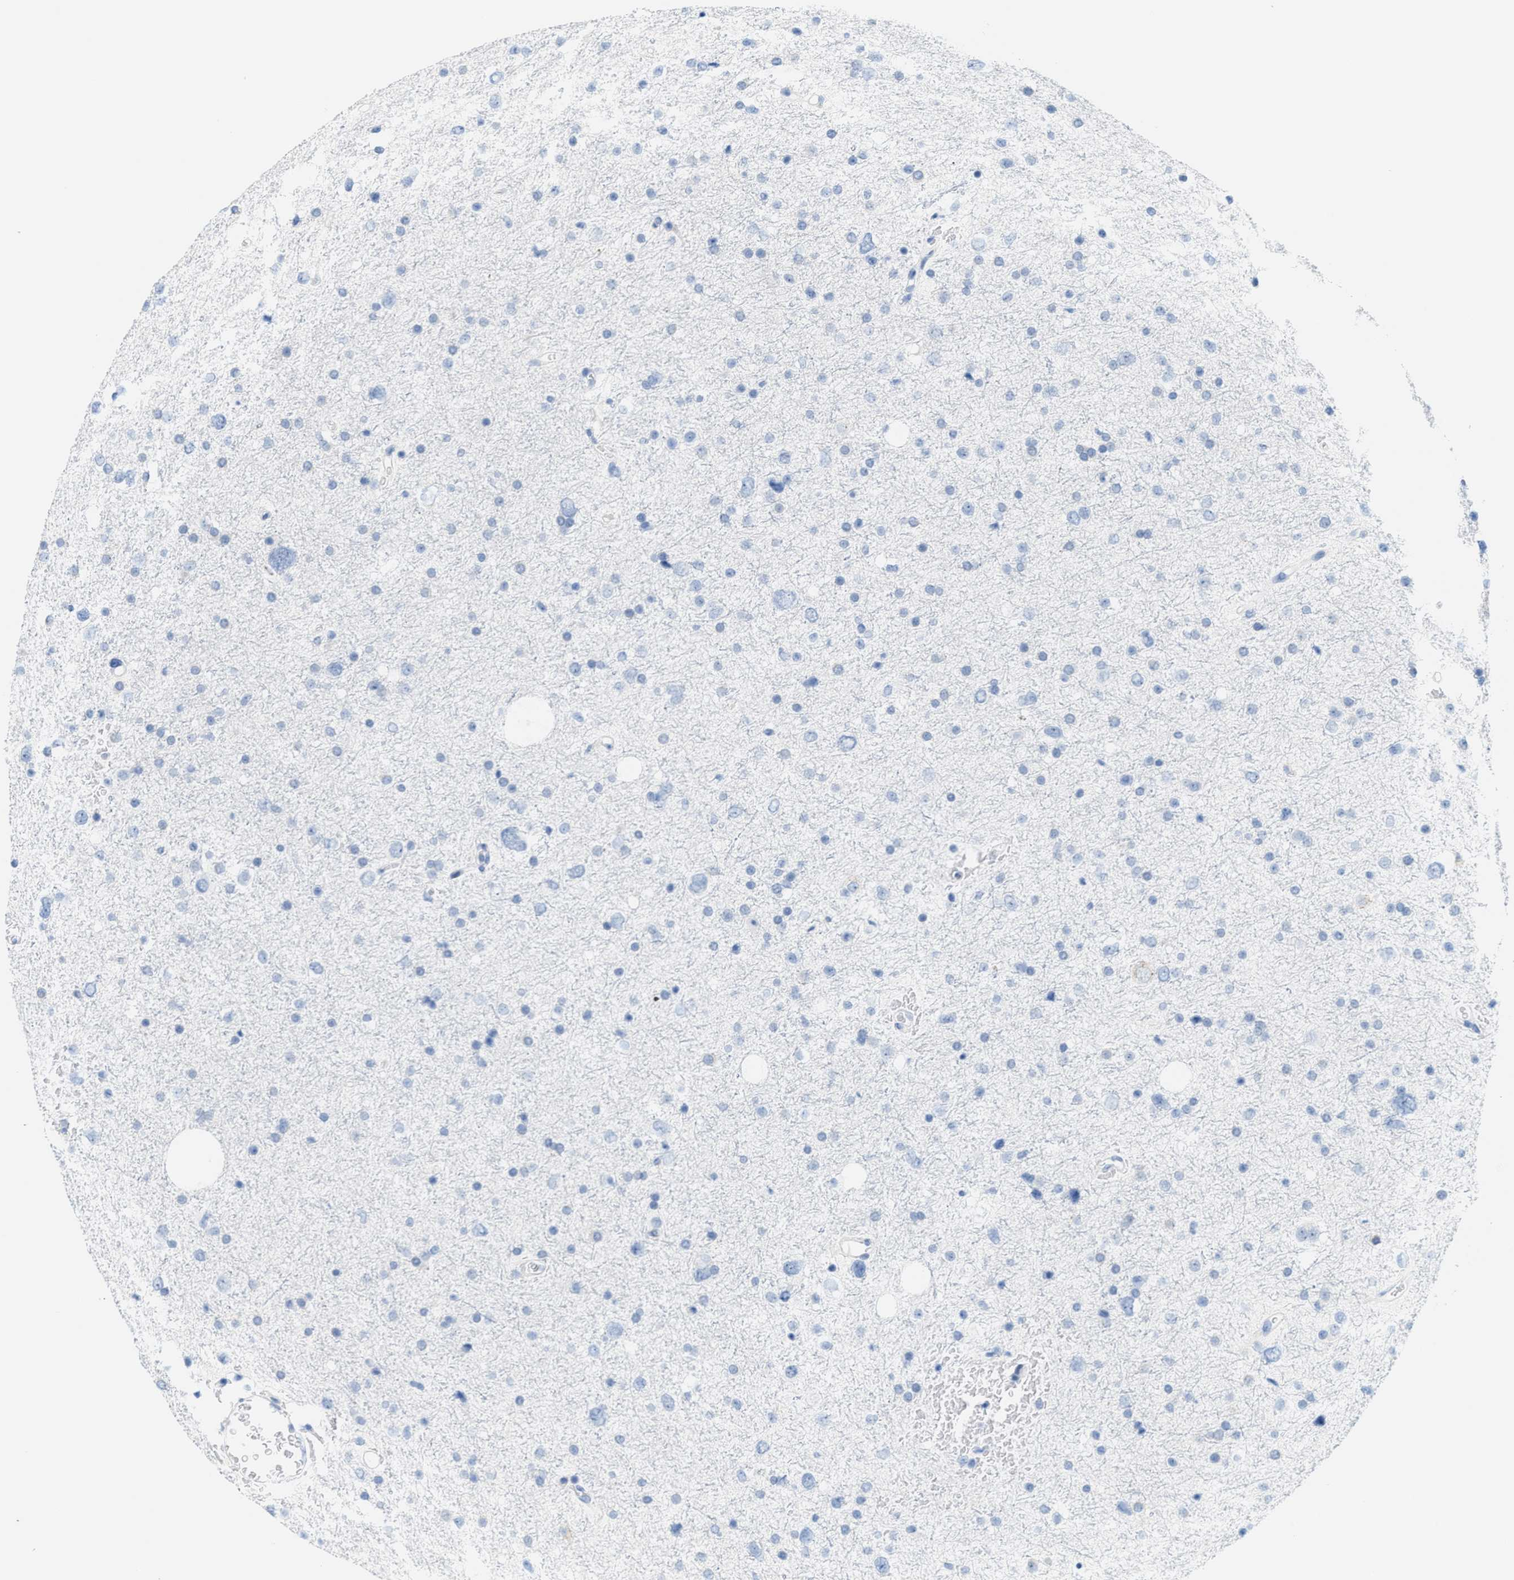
{"staining": {"intensity": "negative", "quantity": "none", "location": "none"}, "tissue": "glioma", "cell_type": "Tumor cells", "image_type": "cancer", "snomed": [{"axis": "morphology", "description": "Glioma, malignant, Low grade"}, {"axis": "topography", "description": "Brain"}], "caption": "This is a micrograph of immunohistochemistry staining of malignant glioma (low-grade), which shows no staining in tumor cells. Nuclei are stained in blue.", "gene": "KIFC3", "patient": {"sex": "female", "age": 37}}